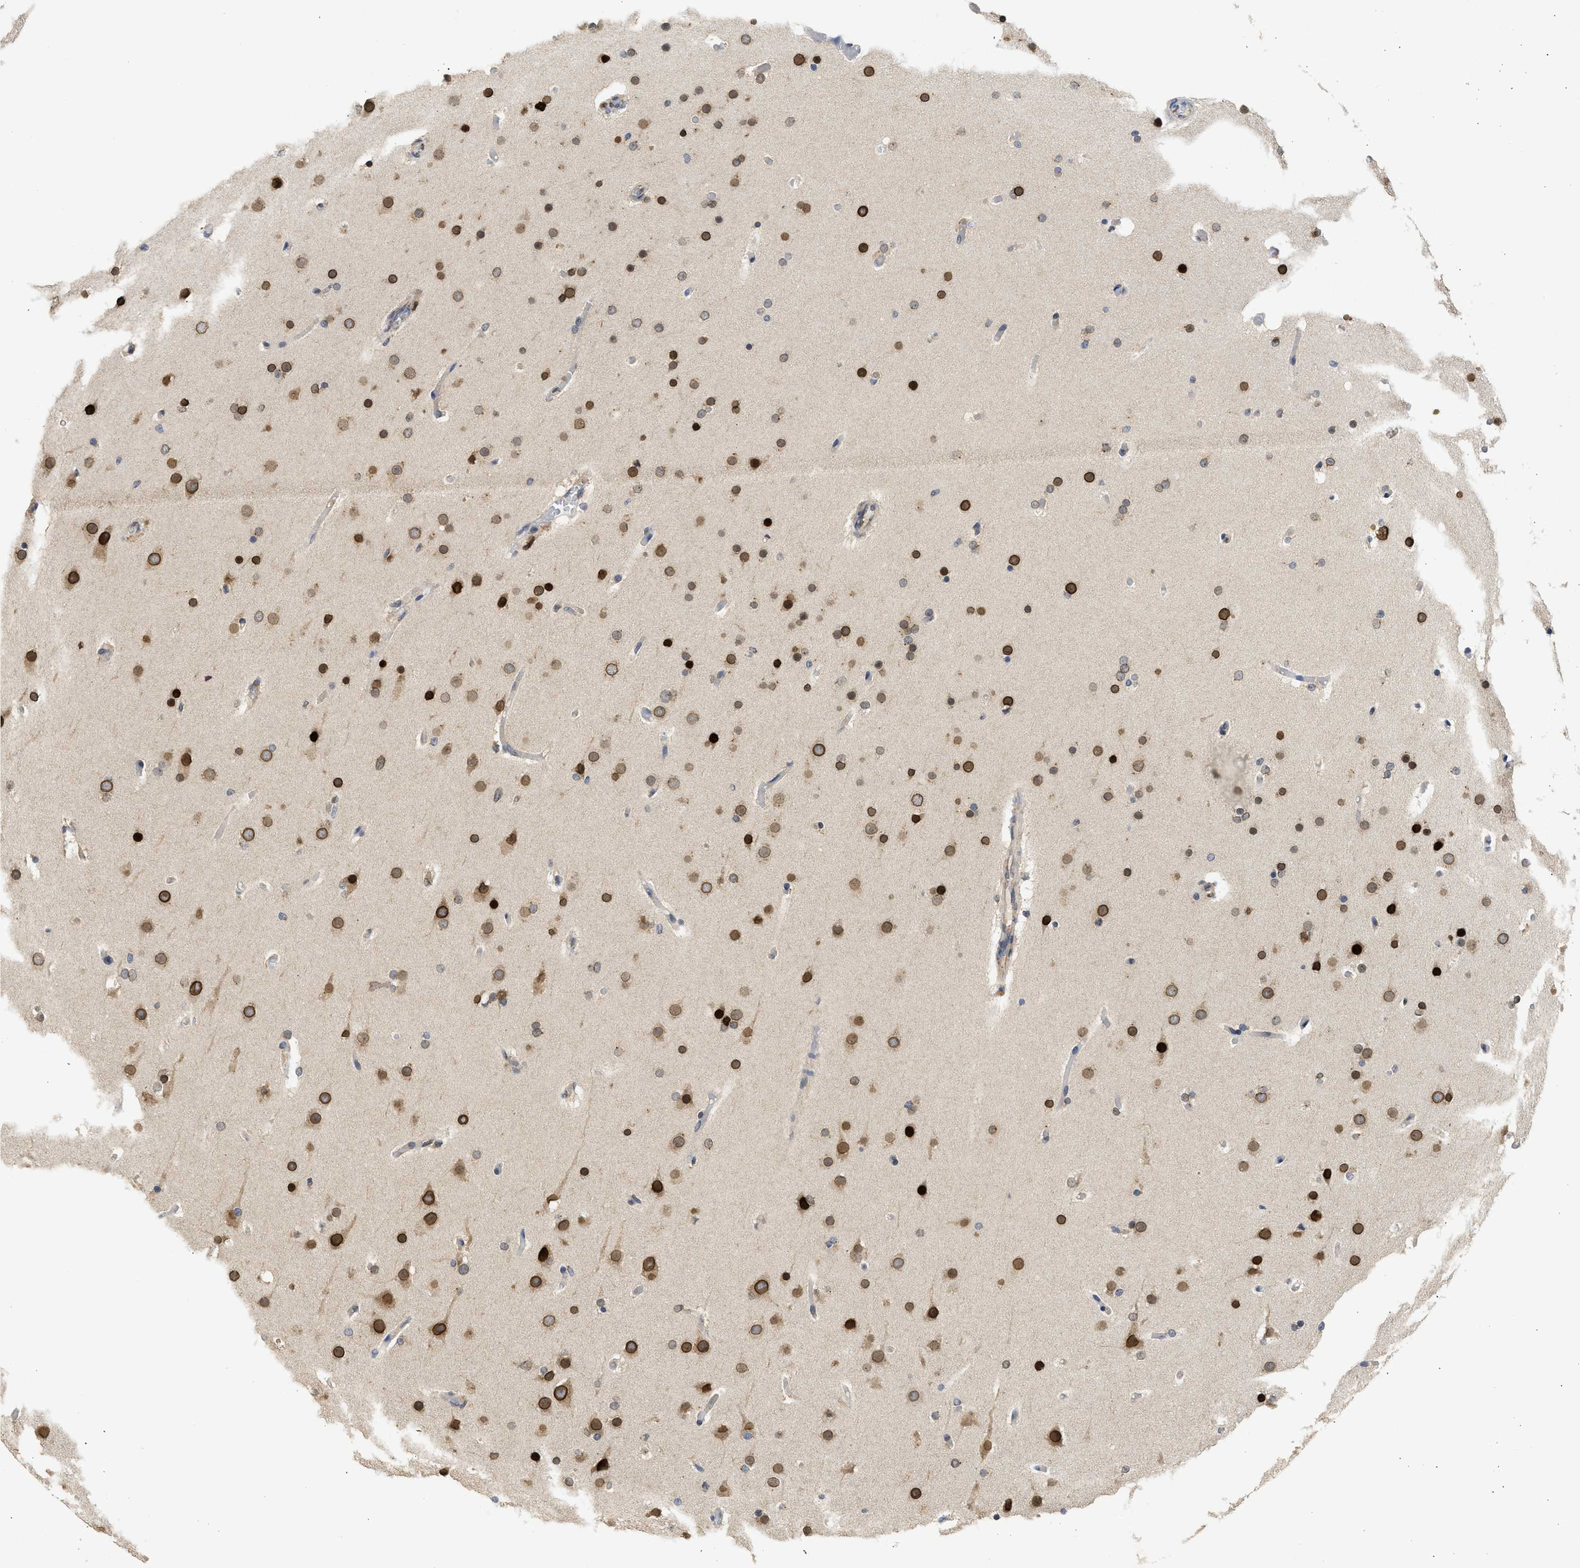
{"staining": {"intensity": "strong", "quantity": "25%-75%", "location": "nuclear"}, "tissue": "glioma", "cell_type": "Tumor cells", "image_type": "cancer", "snomed": [{"axis": "morphology", "description": "Glioma, malignant, High grade"}, {"axis": "topography", "description": "Cerebral cortex"}], "caption": "High-magnification brightfield microscopy of glioma stained with DAB (brown) and counterstained with hematoxylin (blue). tumor cells exhibit strong nuclear positivity is present in about25%-75% of cells. The protein is stained brown, and the nuclei are stained in blue (DAB IHC with brightfield microscopy, high magnification).", "gene": "DNAJC1", "patient": {"sex": "female", "age": 36}}